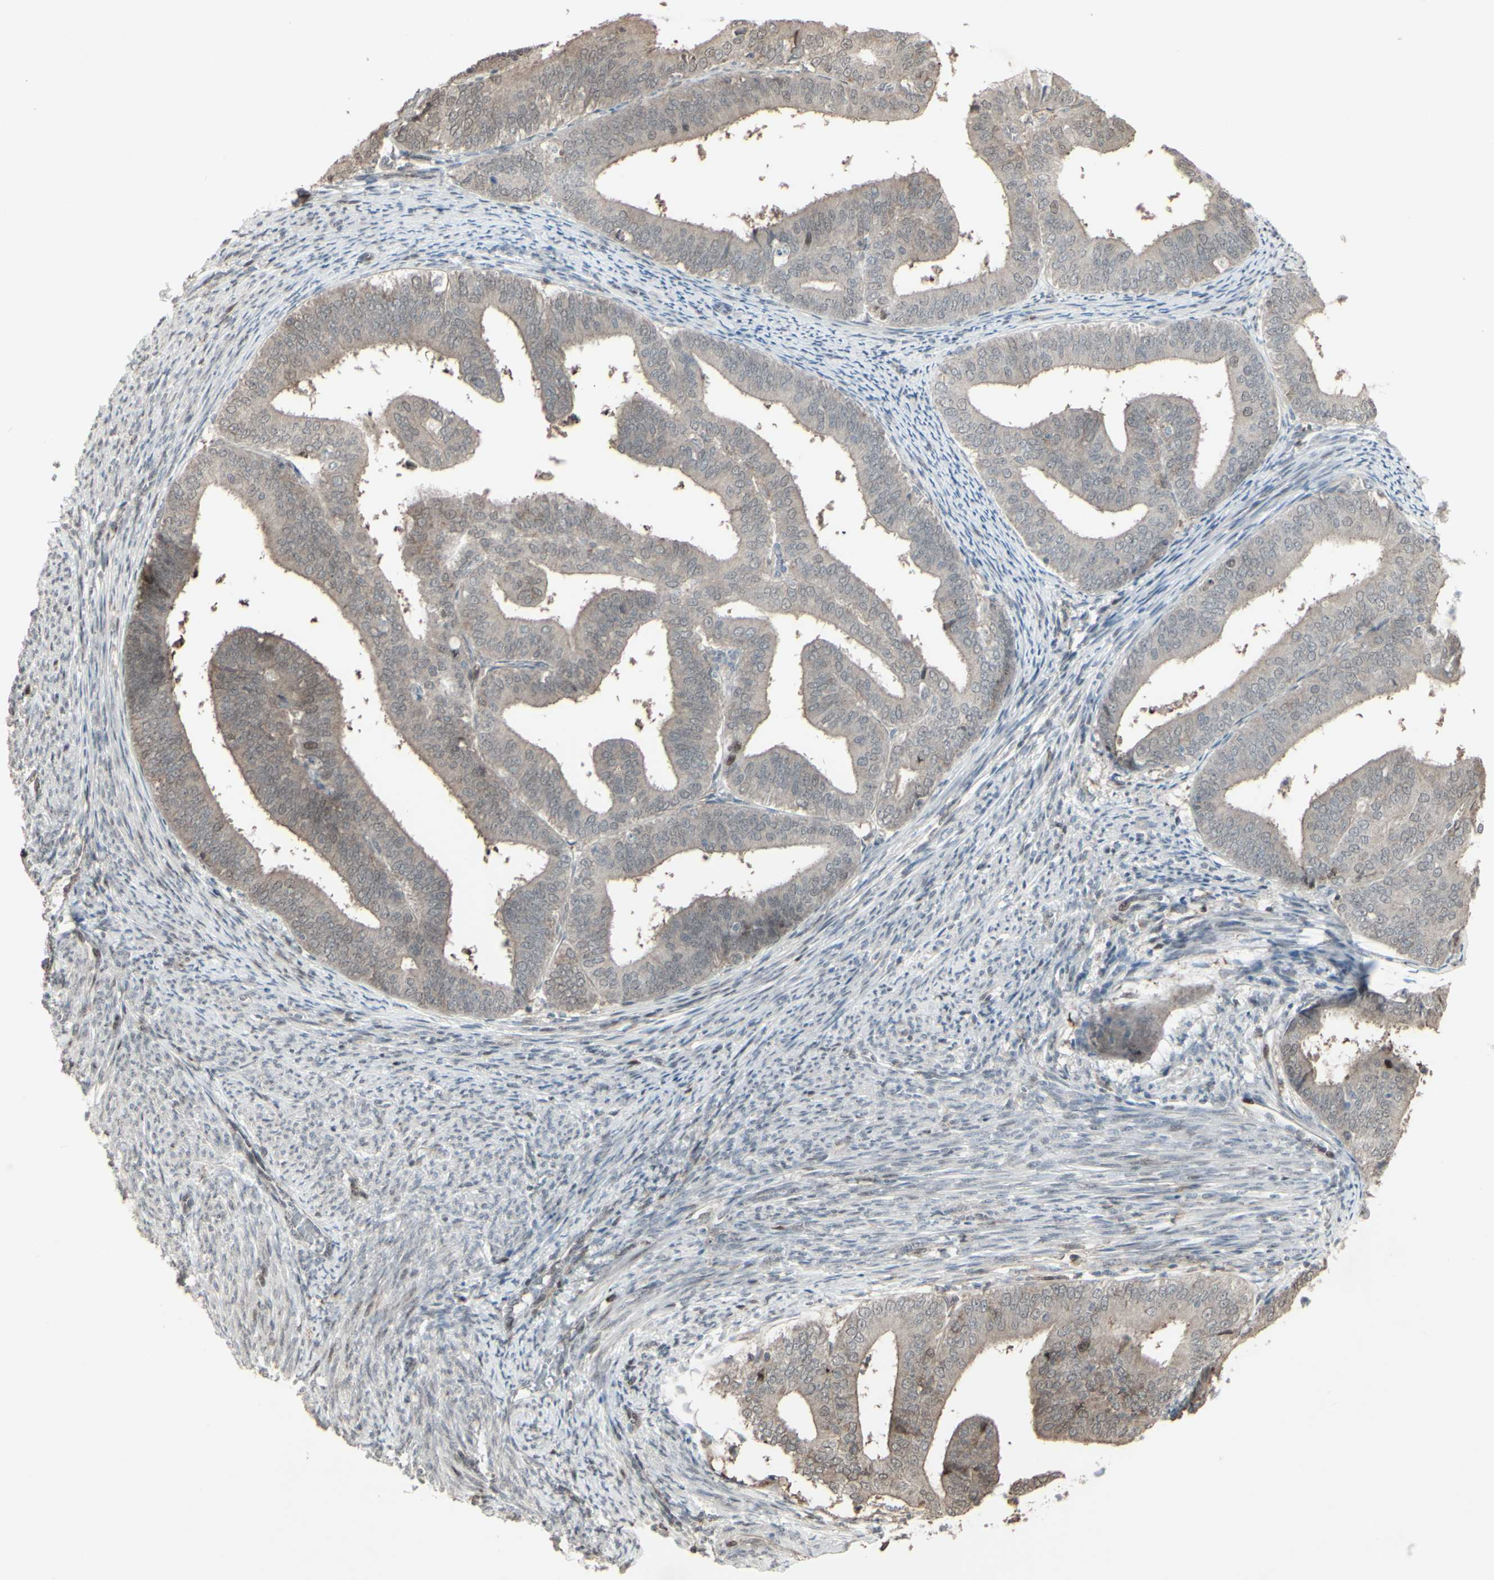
{"staining": {"intensity": "weak", "quantity": ">75%", "location": "cytoplasmic/membranous"}, "tissue": "endometrial cancer", "cell_type": "Tumor cells", "image_type": "cancer", "snomed": [{"axis": "morphology", "description": "Adenocarcinoma, NOS"}, {"axis": "topography", "description": "Endometrium"}], "caption": "A micrograph of human endometrial cancer stained for a protein shows weak cytoplasmic/membranous brown staining in tumor cells. Ihc stains the protein in brown and the nuclei are stained blue.", "gene": "CD33", "patient": {"sex": "female", "age": 63}}